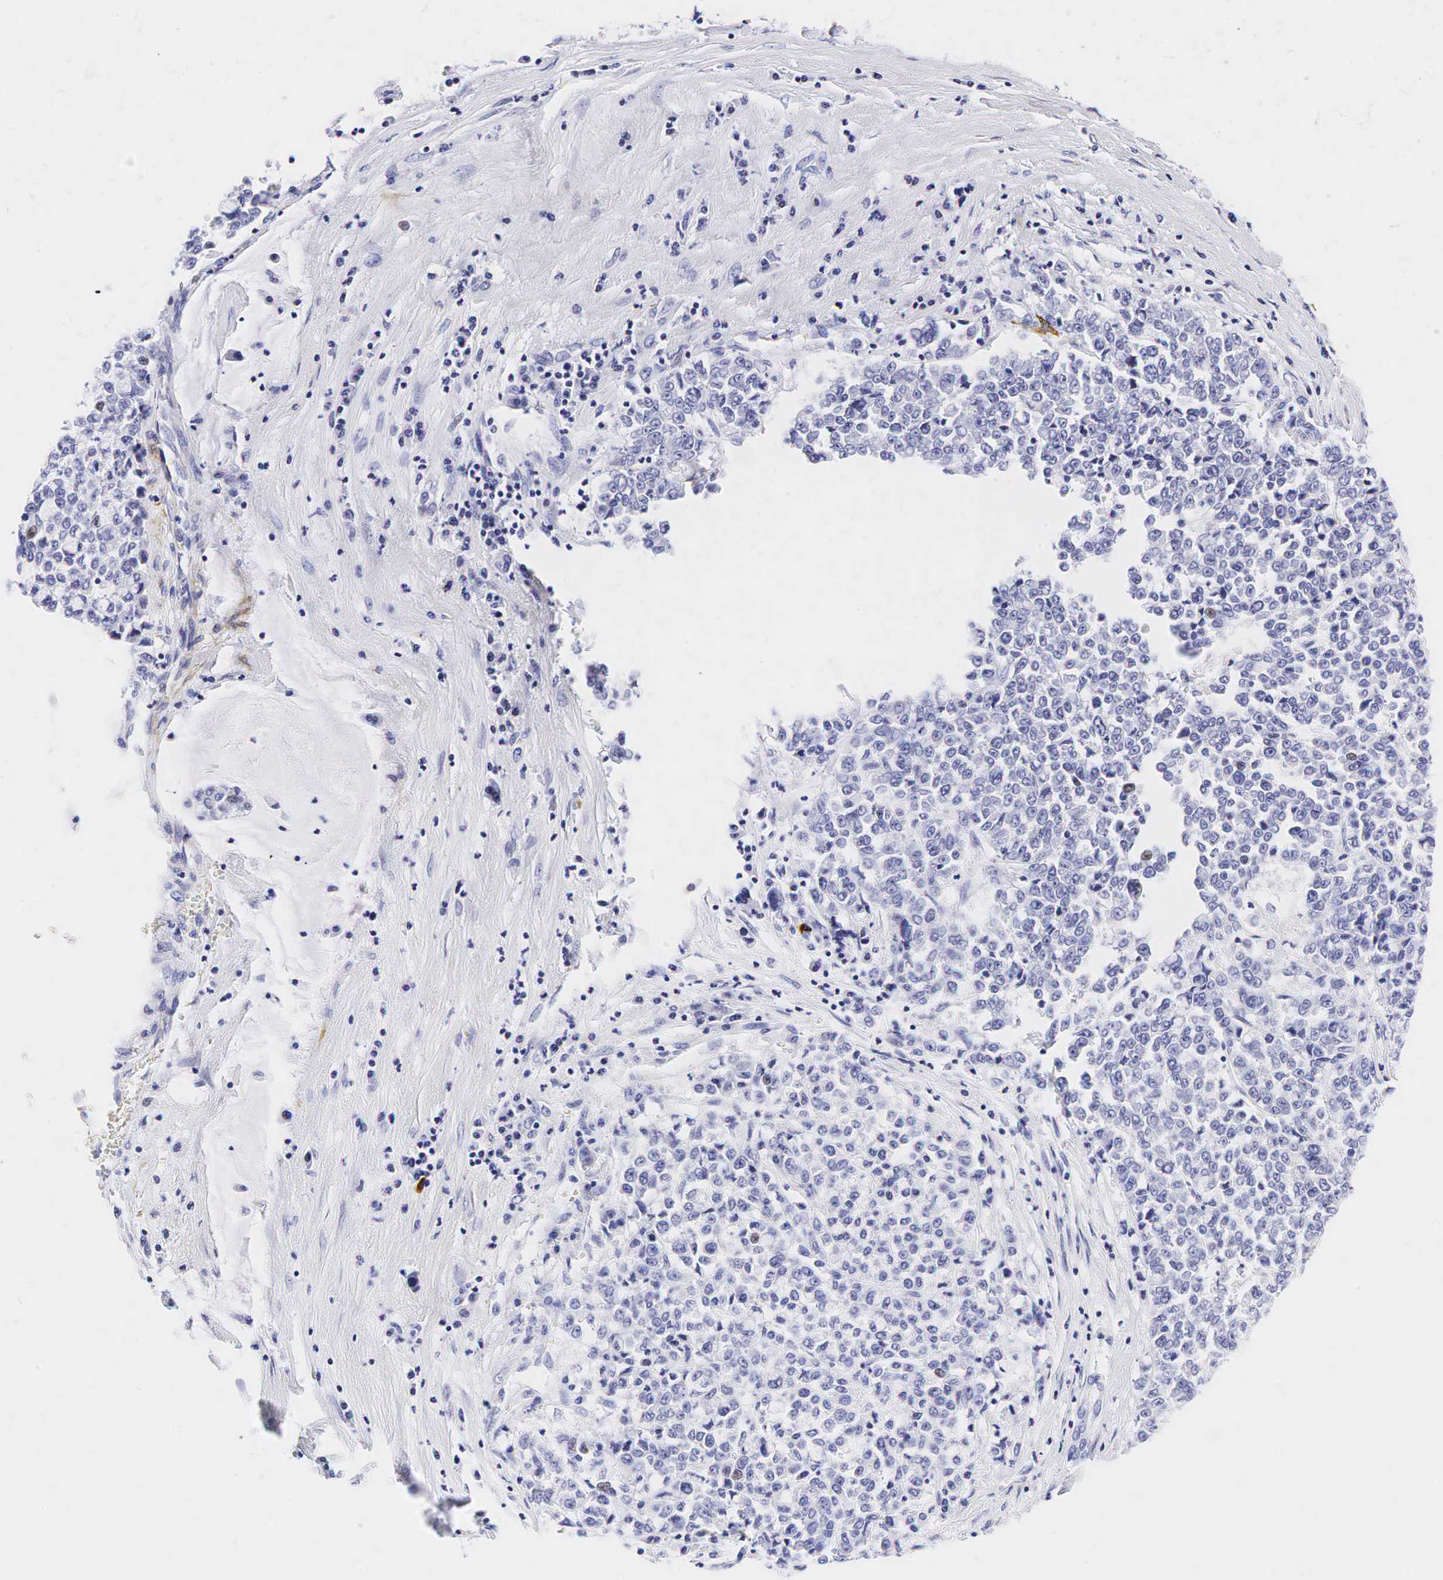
{"staining": {"intensity": "negative", "quantity": "none", "location": "none"}, "tissue": "liver cancer", "cell_type": "Tumor cells", "image_type": "cancer", "snomed": [{"axis": "morphology", "description": "Carcinoma, metastatic, NOS"}, {"axis": "topography", "description": "Liver"}], "caption": "Liver cancer stained for a protein using IHC demonstrates no expression tumor cells.", "gene": "CALD1", "patient": {"sex": "female", "age": 58}}